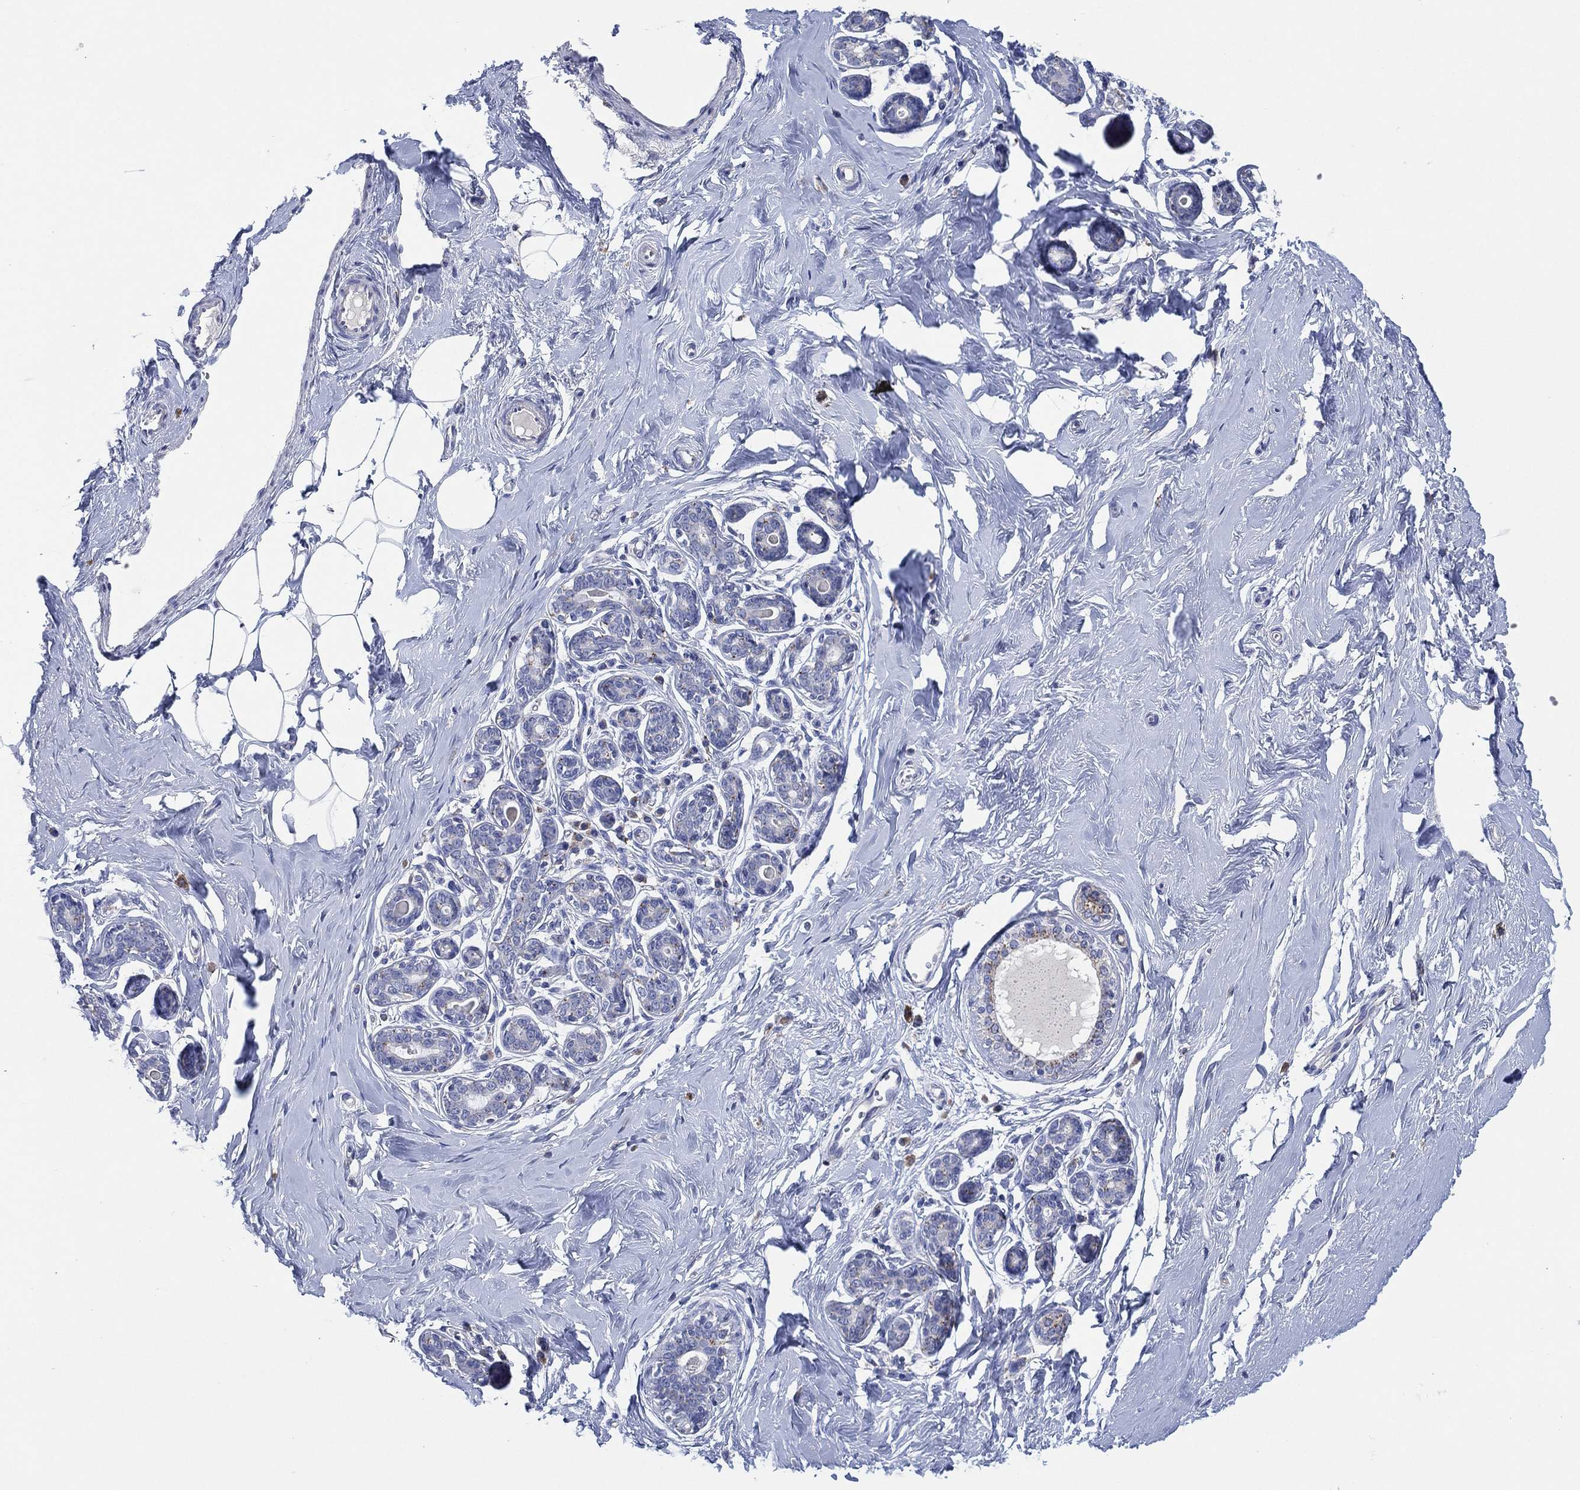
{"staining": {"intensity": "negative", "quantity": "none", "location": "none"}, "tissue": "breast", "cell_type": "Adipocytes", "image_type": "normal", "snomed": [{"axis": "morphology", "description": "Normal tissue, NOS"}, {"axis": "topography", "description": "Skin"}, {"axis": "topography", "description": "Breast"}], "caption": "An immunohistochemistry (IHC) histopathology image of benign breast is shown. There is no staining in adipocytes of breast. The staining is performed using DAB (3,3'-diaminobenzidine) brown chromogen with nuclei counter-stained in using hematoxylin.", "gene": "GALNS", "patient": {"sex": "female", "age": 43}}